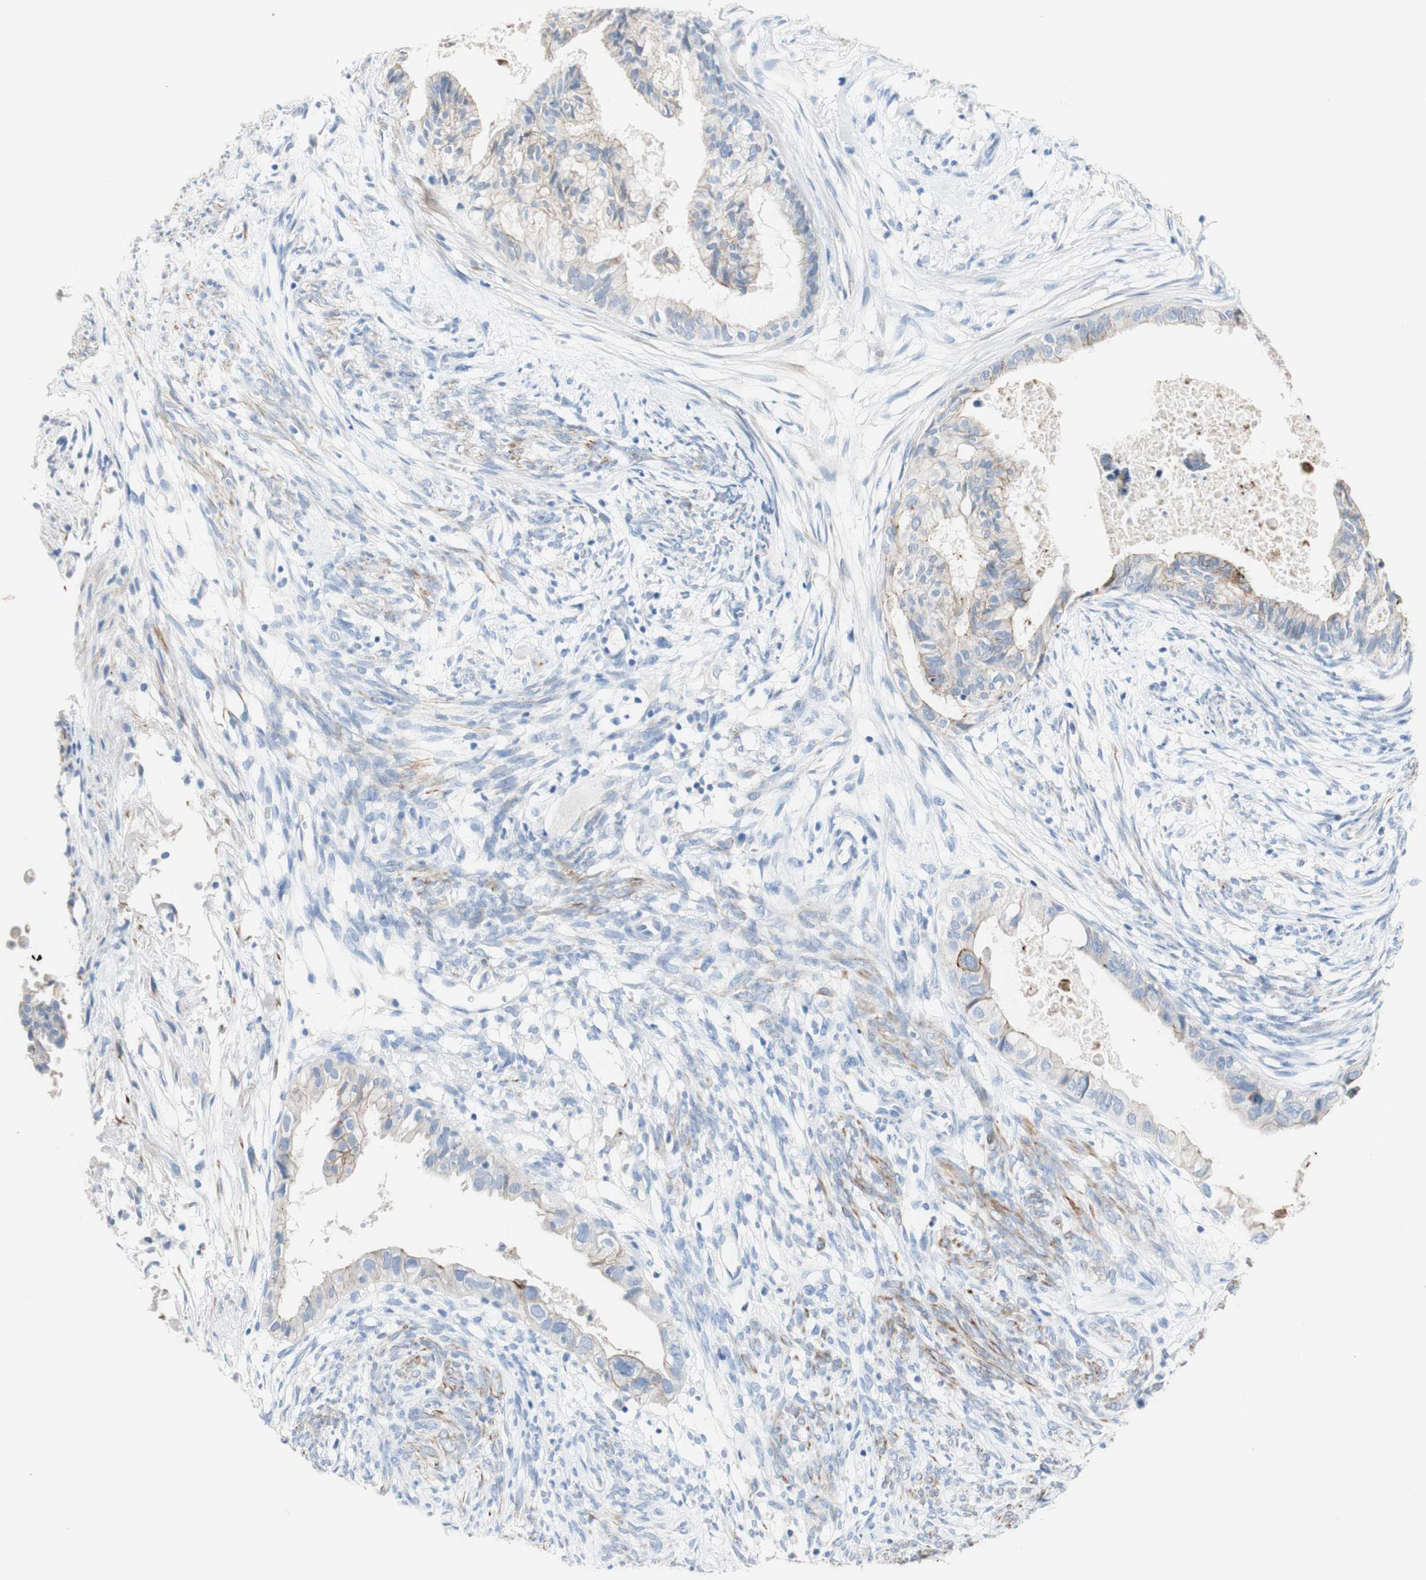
{"staining": {"intensity": "weak", "quantity": "<25%", "location": "cytoplasmic/membranous"}, "tissue": "cervical cancer", "cell_type": "Tumor cells", "image_type": "cancer", "snomed": [{"axis": "morphology", "description": "Normal tissue, NOS"}, {"axis": "morphology", "description": "Adenocarcinoma, NOS"}, {"axis": "topography", "description": "Cervix"}, {"axis": "topography", "description": "Endometrium"}], "caption": "Immunohistochemistry photomicrograph of cervical cancer stained for a protein (brown), which shows no positivity in tumor cells.", "gene": "DSC2", "patient": {"sex": "female", "age": 86}}